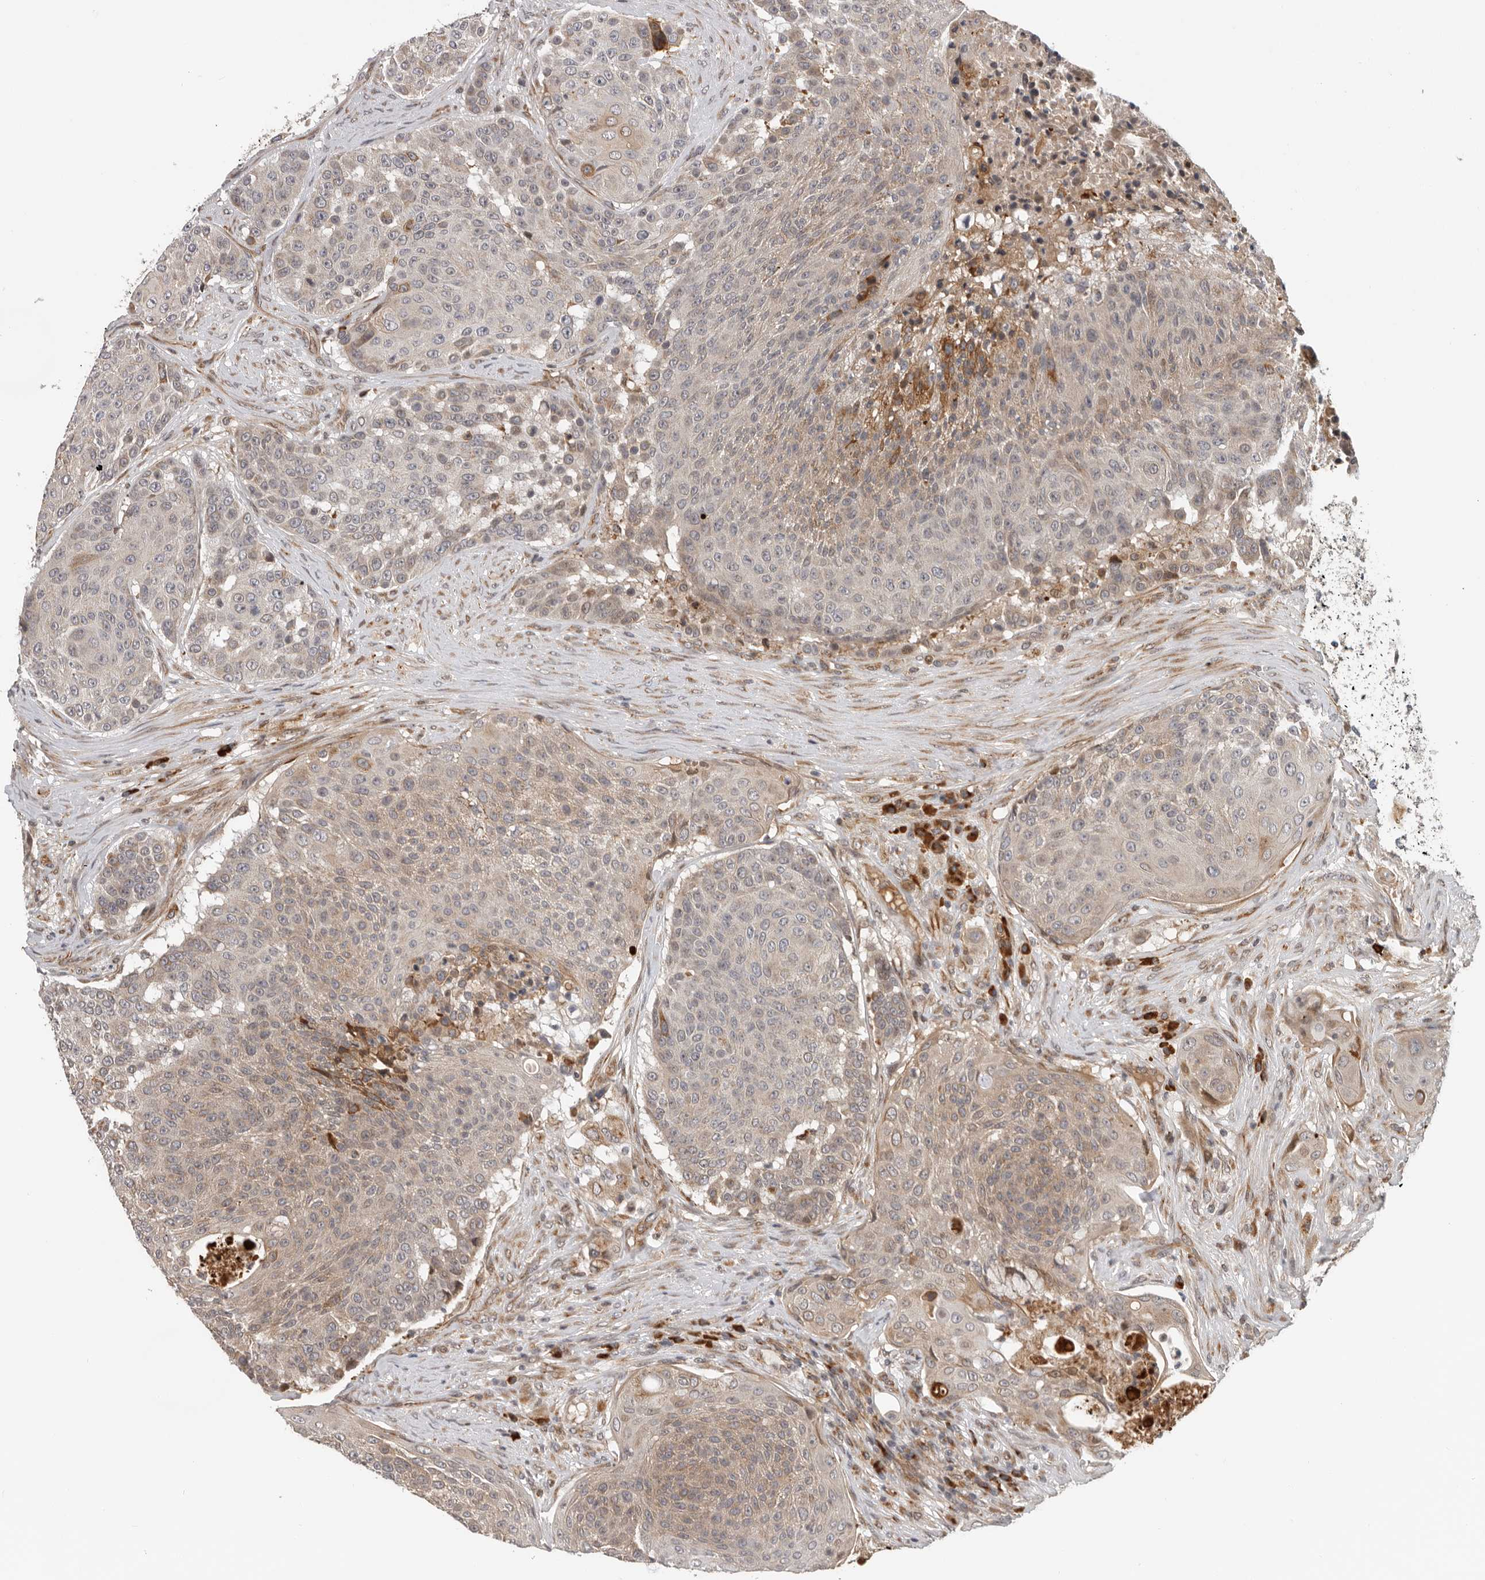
{"staining": {"intensity": "weak", "quantity": "25%-75%", "location": "cytoplasmic/membranous"}, "tissue": "urothelial cancer", "cell_type": "Tumor cells", "image_type": "cancer", "snomed": [{"axis": "morphology", "description": "Urothelial carcinoma, High grade"}, {"axis": "topography", "description": "Urinary bladder"}], "caption": "Immunohistochemical staining of human urothelial cancer displays weak cytoplasmic/membranous protein positivity in approximately 25%-75% of tumor cells.", "gene": "RNF157", "patient": {"sex": "female", "age": 63}}